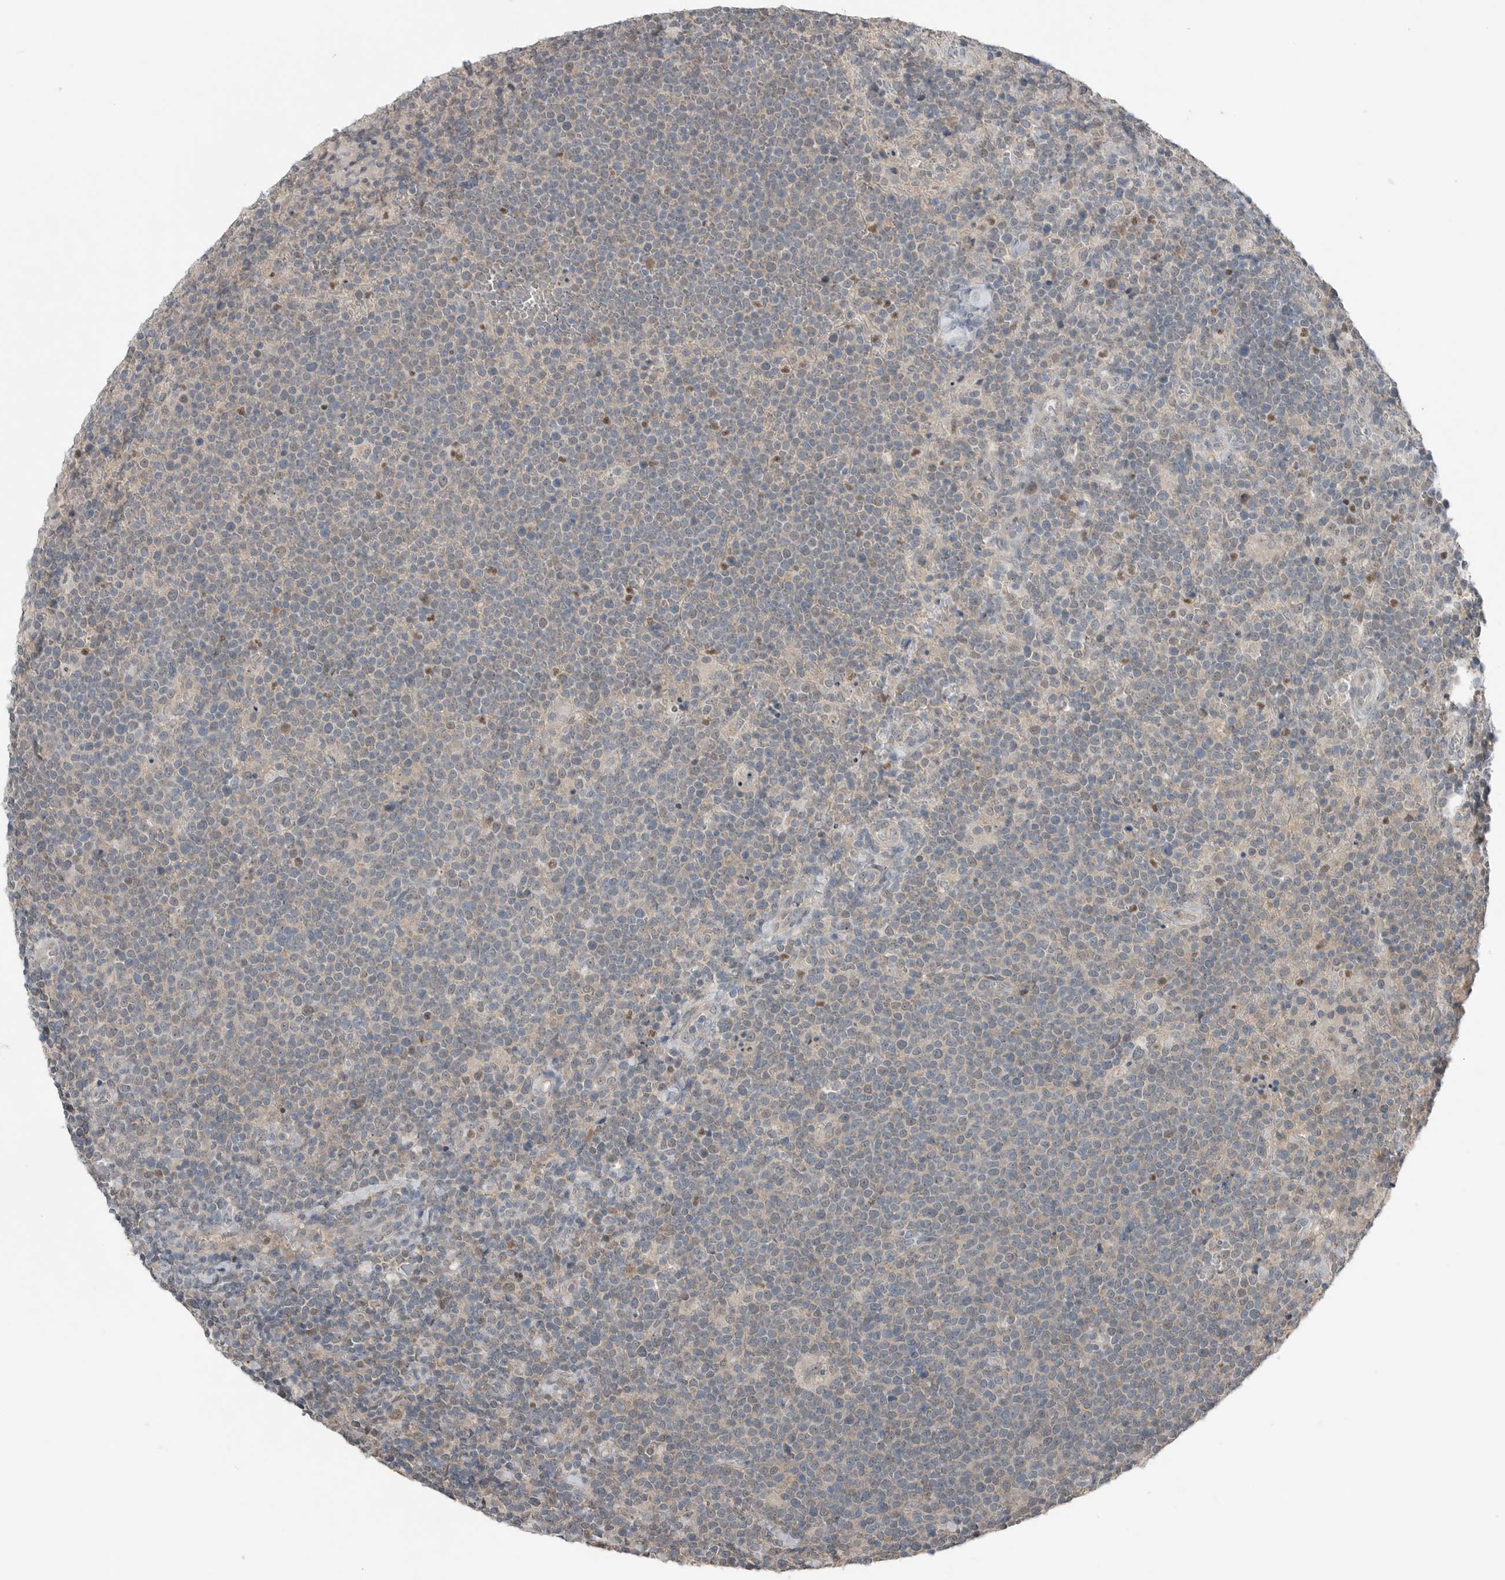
{"staining": {"intensity": "negative", "quantity": "none", "location": "none"}, "tissue": "lymphoma", "cell_type": "Tumor cells", "image_type": "cancer", "snomed": [{"axis": "morphology", "description": "Malignant lymphoma, non-Hodgkin's type, High grade"}, {"axis": "topography", "description": "Lymph node"}], "caption": "This is a micrograph of immunohistochemistry staining of malignant lymphoma, non-Hodgkin's type (high-grade), which shows no positivity in tumor cells.", "gene": "MFAP3L", "patient": {"sex": "male", "age": 61}}